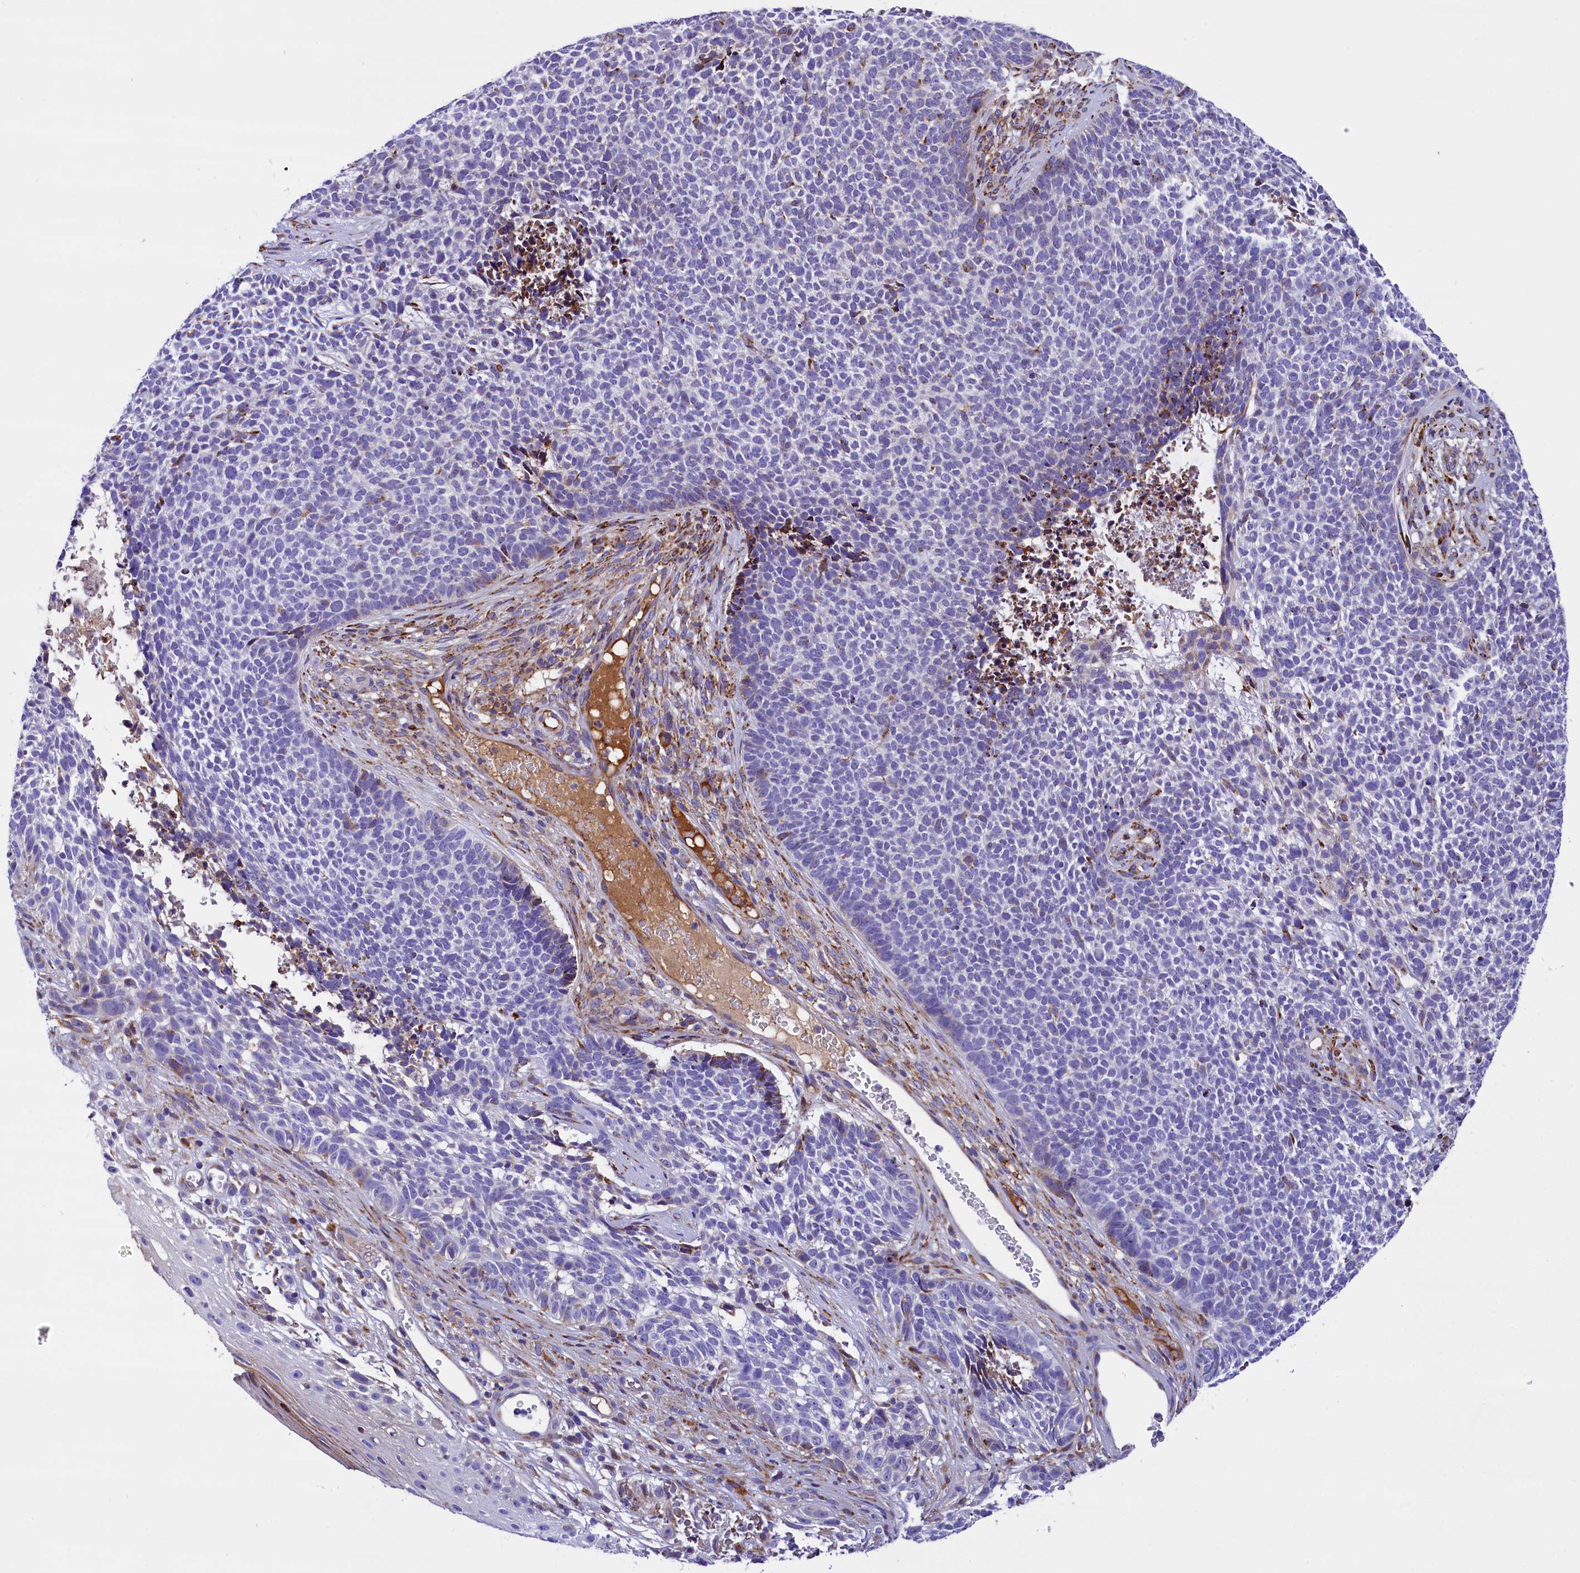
{"staining": {"intensity": "negative", "quantity": "none", "location": "none"}, "tissue": "skin cancer", "cell_type": "Tumor cells", "image_type": "cancer", "snomed": [{"axis": "morphology", "description": "Basal cell carcinoma"}, {"axis": "topography", "description": "Skin"}], "caption": "The image displays no significant staining in tumor cells of basal cell carcinoma (skin). The staining is performed using DAB brown chromogen with nuclei counter-stained in using hematoxylin.", "gene": "CMTR2", "patient": {"sex": "female", "age": 84}}